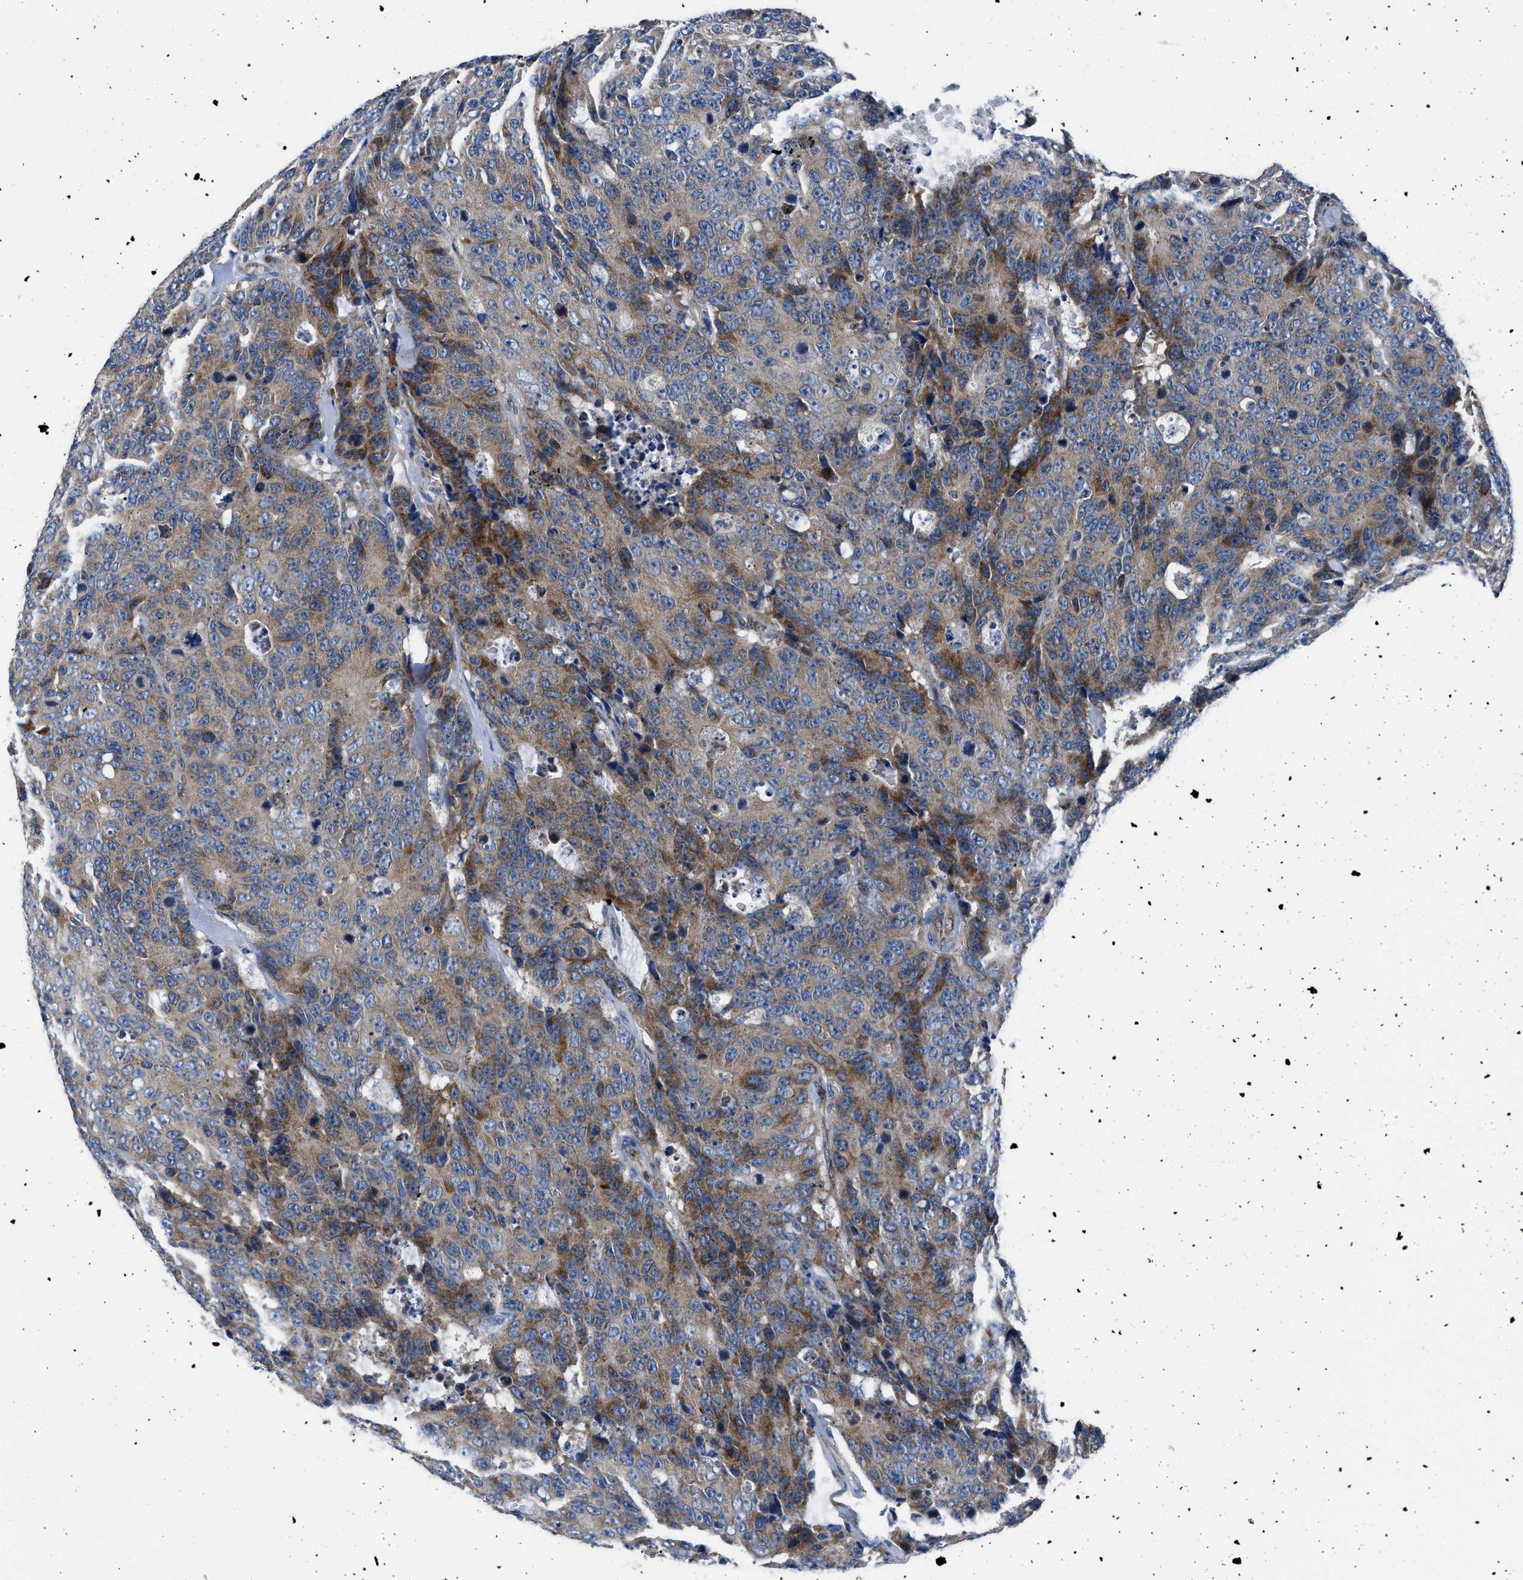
{"staining": {"intensity": "moderate", "quantity": "25%-75%", "location": "cytoplasmic/membranous"}, "tissue": "colorectal cancer", "cell_type": "Tumor cells", "image_type": "cancer", "snomed": [{"axis": "morphology", "description": "Adenocarcinoma, NOS"}, {"axis": "topography", "description": "Colon"}], "caption": "Adenocarcinoma (colorectal) stained for a protein (brown) shows moderate cytoplasmic/membranous positive staining in about 25%-75% of tumor cells.", "gene": "LMO2", "patient": {"sex": "female", "age": 86}}